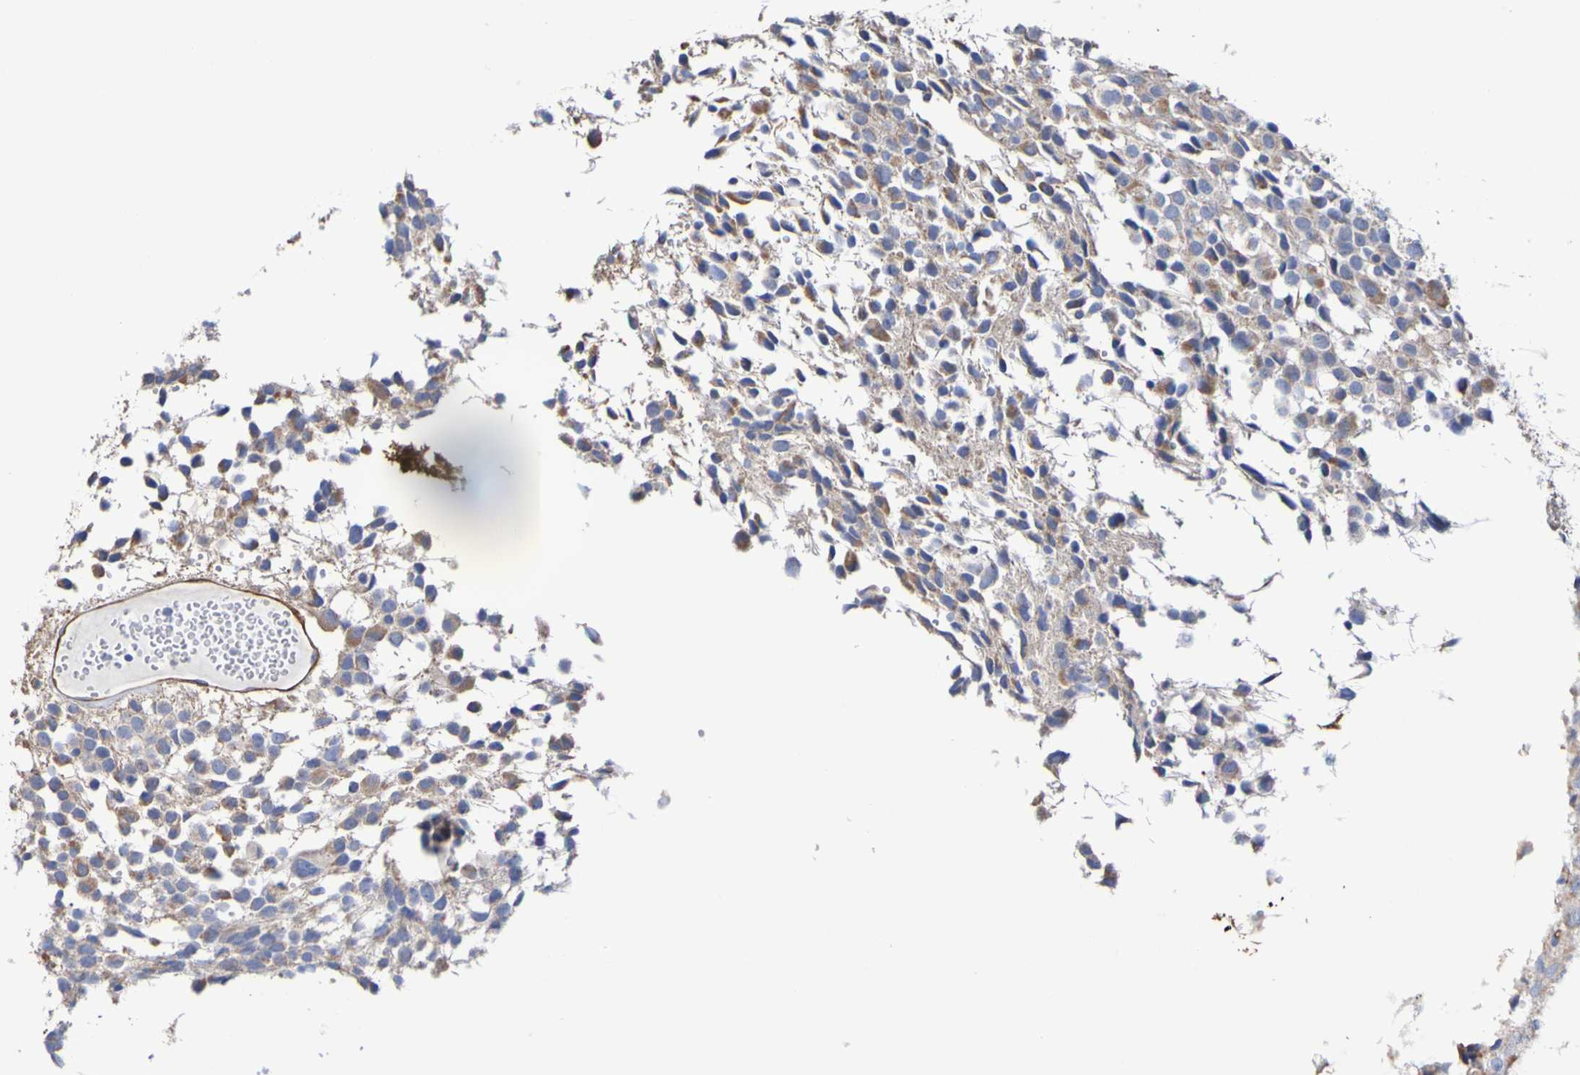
{"staining": {"intensity": "moderate", "quantity": "25%-75%", "location": "cytoplasmic/membranous"}, "tissue": "glioma", "cell_type": "Tumor cells", "image_type": "cancer", "snomed": [{"axis": "morphology", "description": "Glioma, malignant, High grade"}, {"axis": "topography", "description": "Brain"}], "caption": "This is a micrograph of immunohistochemistry (IHC) staining of high-grade glioma (malignant), which shows moderate expression in the cytoplasmic/membranous of tumor cells.", "gene": "ELMOD3", "patient": {"sex": "male", "age": 32}}